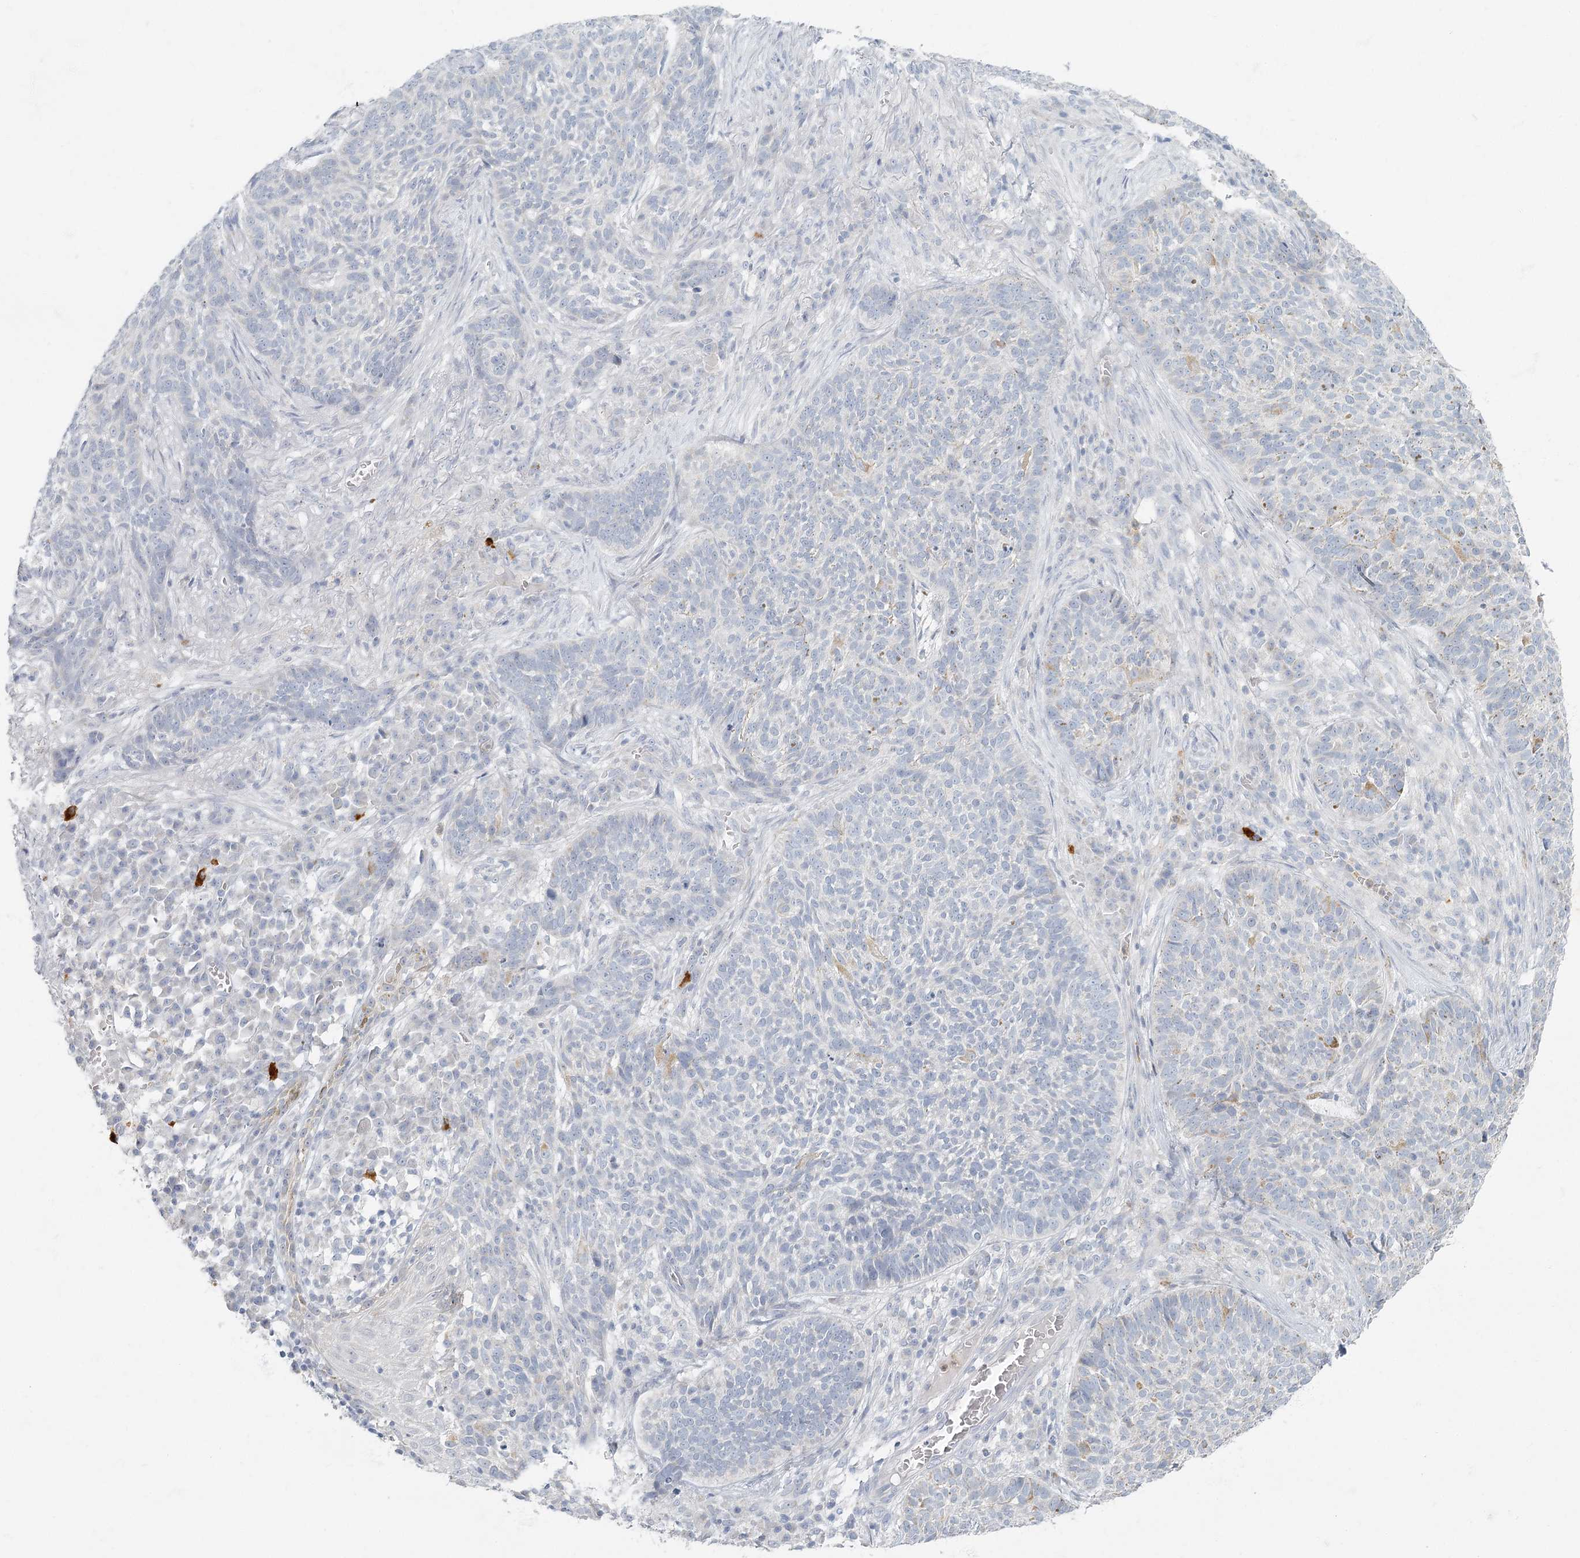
{"staining": {"intensity": "negative", "quantity": "none", "location": "none"}, "tissue": "skin cancer", "cell_type": "Tumor cells", "image_type": "cancer", "snomed": [{"axis": "morphology", "description": "Basal cell carcinoma"}, {"axis": "topography", "description": "Skin"}], "caption": "An IHC photomicrograph of skin cancer (basal cell carcinoma) is shown. There is no staining in tumor cells of skin cancer (basal cell carcinoma).", "gene": "FAM110C", "patient": {"sex": "male", "age": 85}}